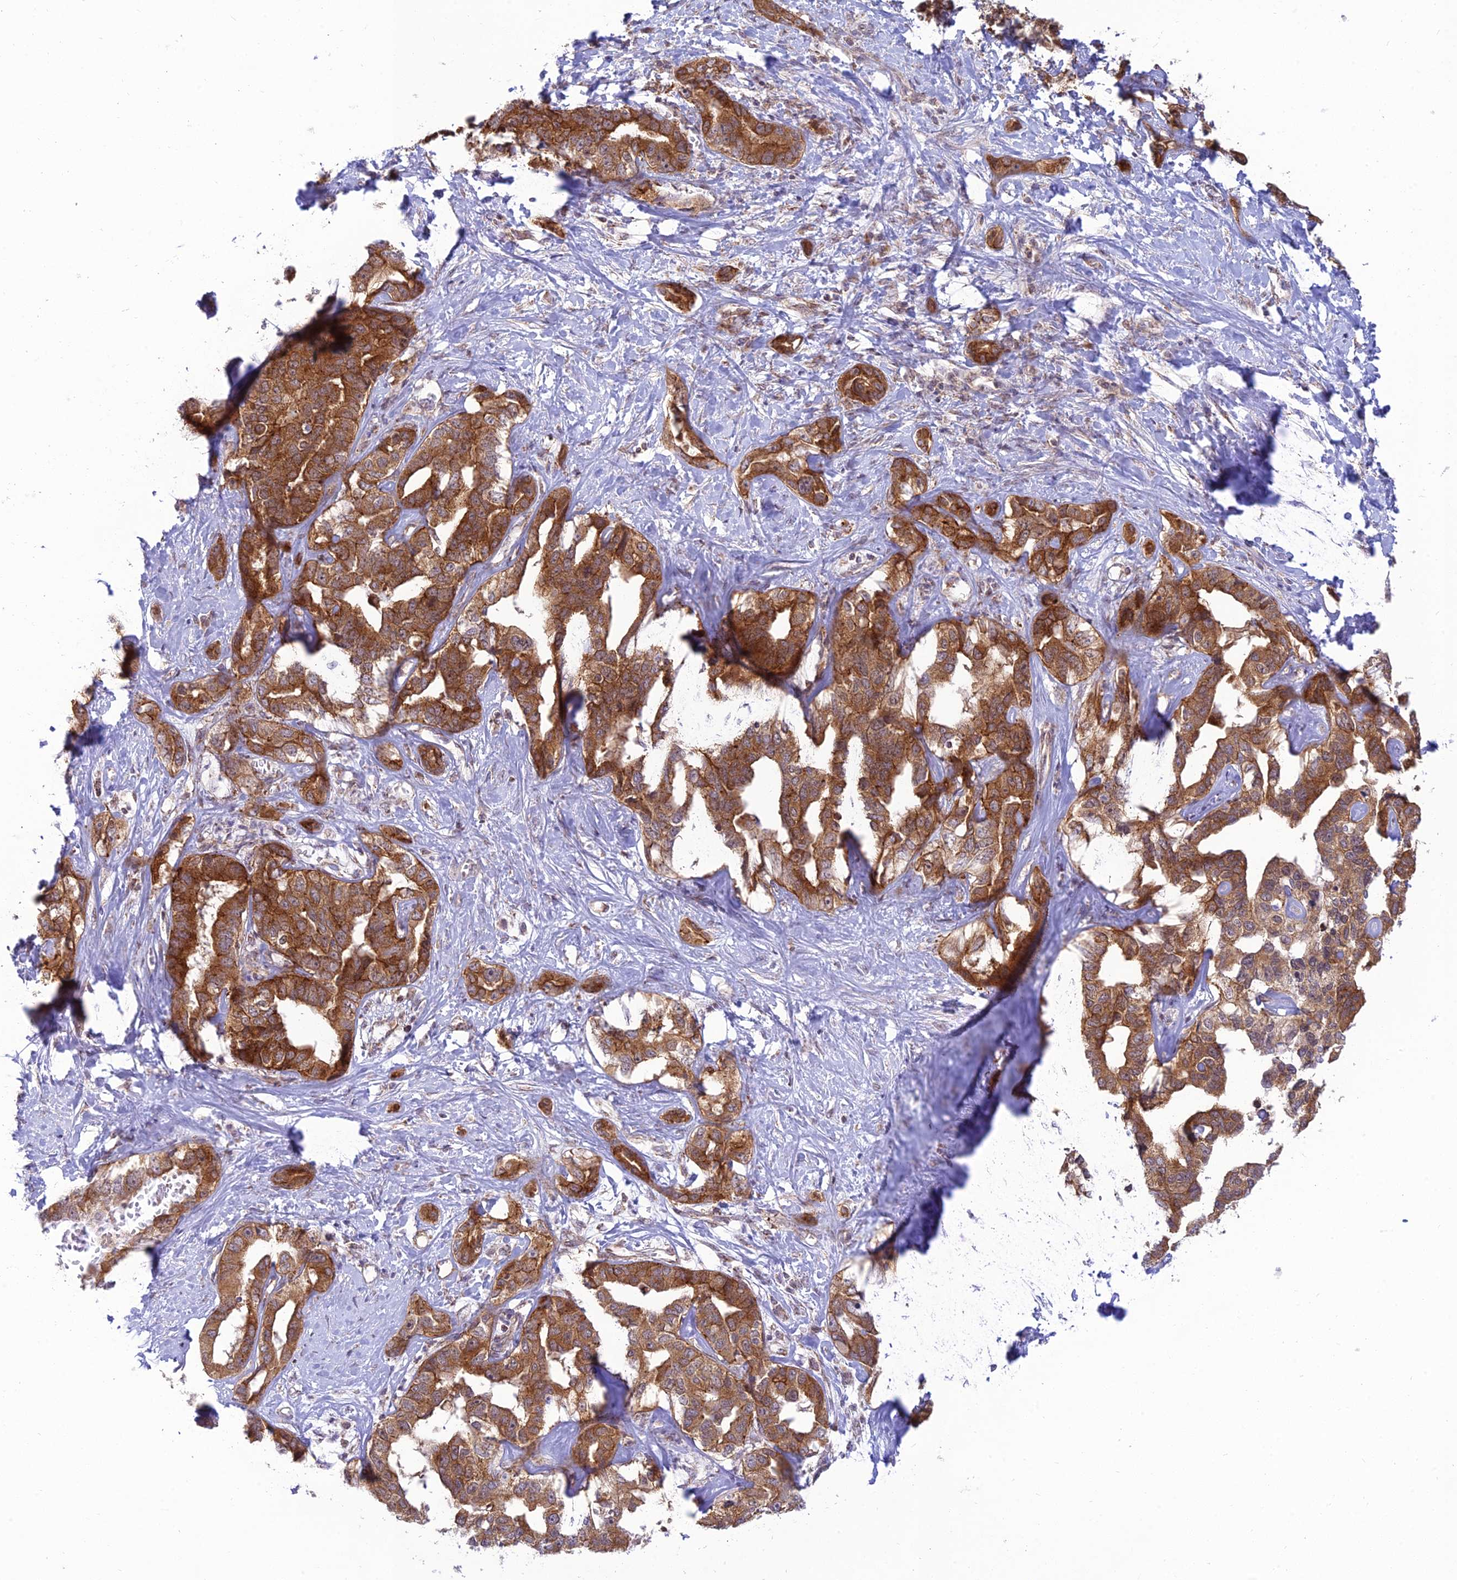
{"staining": {"intensity": "strong", "quantity": ">75%", "location": "cytoplasmic/membranous"}, "tissue": "liver cancer", "cell_type": "Tumor cells", "image_type": "cancer", "snomed": [{"axis": "morphology", "description": "Cholangiocarcinoma"}, {"axis": "topography", "description": "Liver"}], "caption": "Immunohistochemistry micrograph of liver cancer stained for a protein (brown), which exhibits high levels of strong cytoplasmic/membranous expression in about >75% of tumor cells.", "gene": "HOOK2", "patient": {"sex": "male", "age": 59}}